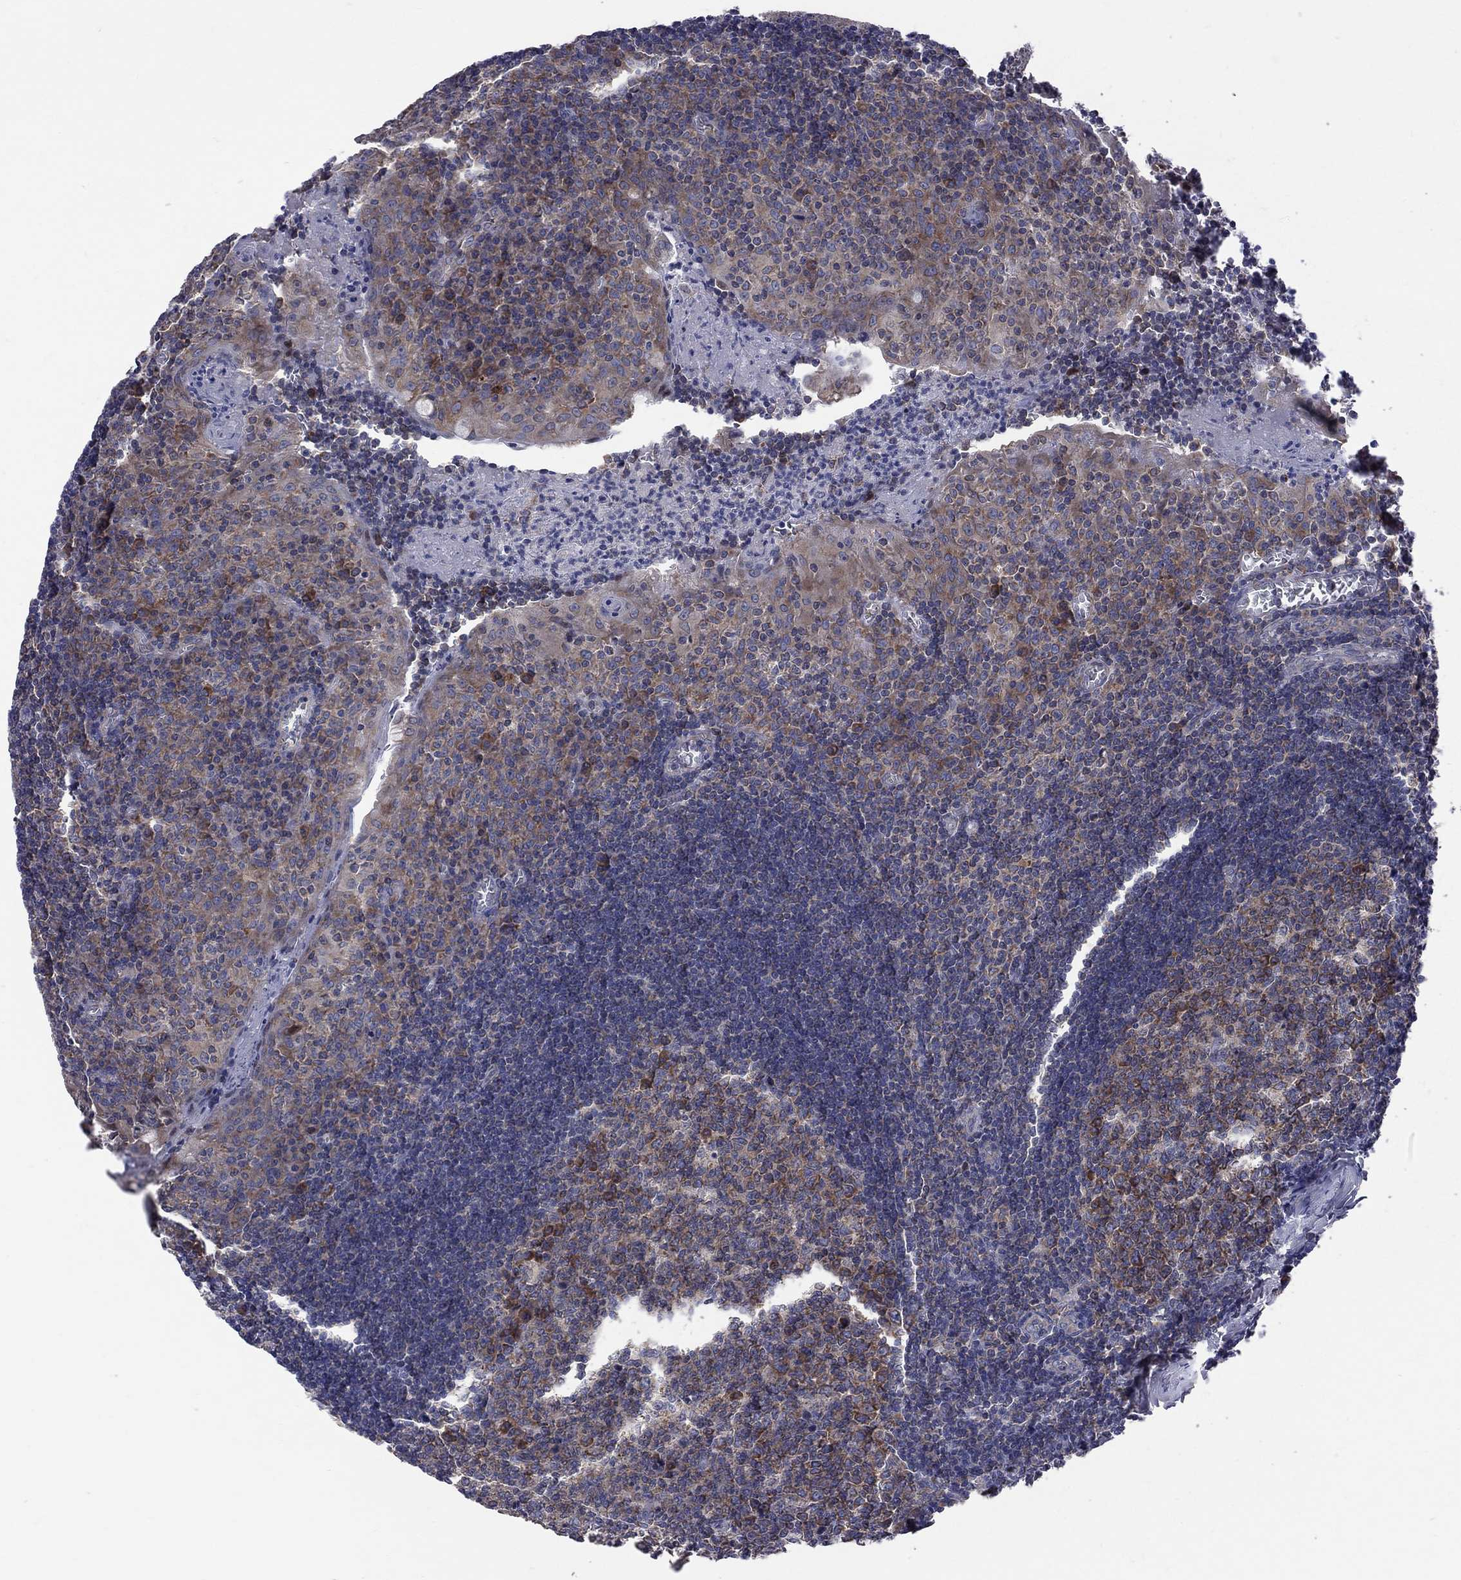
{"staining": {"intensity": "moderate", "quantity": "25%-75%", "location": "cytoplasmic/membranous"}, "tissue": "tonsil", "cell_type": "Germinal center cells", "image_type": "normal", "snomed": [{"axis": "morphology", "description": "Normal tissue, NOS"}, {"axis": "topography", "description": "Tonsil"}], "caption": "The image exhibits staining of benign tonsil, revealing moderate cytoplasmic/membranous protein positivity (brown color) within germinal center cells.", "gene": "CNOT11", "patient": {"sex": "female", "age": 12}}